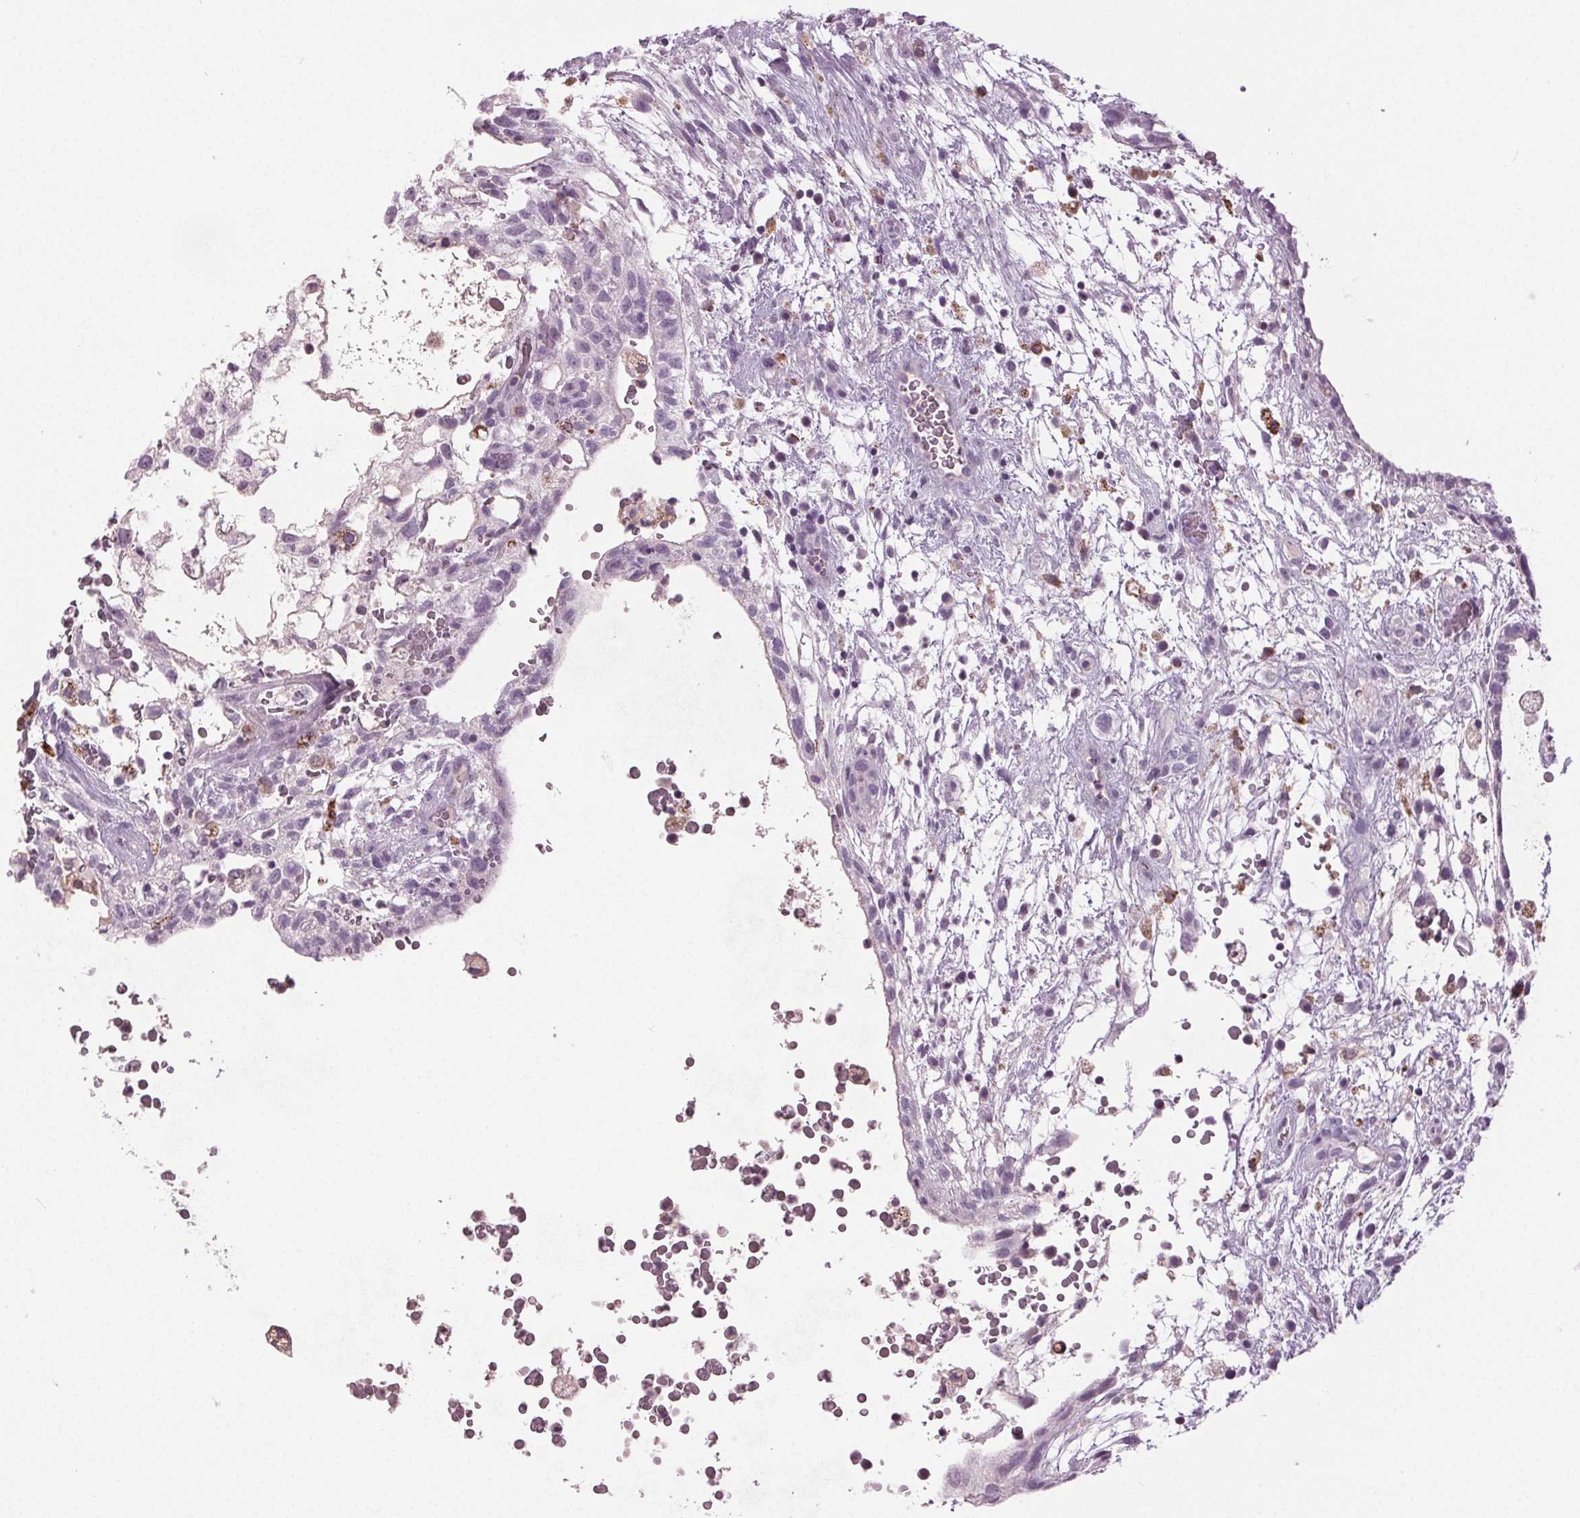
{"staining": {"intensity": "negative", "quantity": "none", "location": "none"}, "tissue": "testis cancer", "cell_type": "Tumor cells", "image_type": "cancer", "snomed": [{"axis": "morphology", "description": "Normal tissue, NOS"}, {"axis": "morphology", "description": "Carcinoma, Embryonal, NOS"}, {"axis": "topography", "description": "Testis"}], "caption": "Tumor cells are negative for protein expression in human testis cancer. Brightfield microscopy of IHC stained with DAB (3,3'-diaminobenzidine) (brown) and hematoxylin (blue), captured at high magnification.", "gene": "DNAH12", "patient": {"sex": "male", "age": 32}}